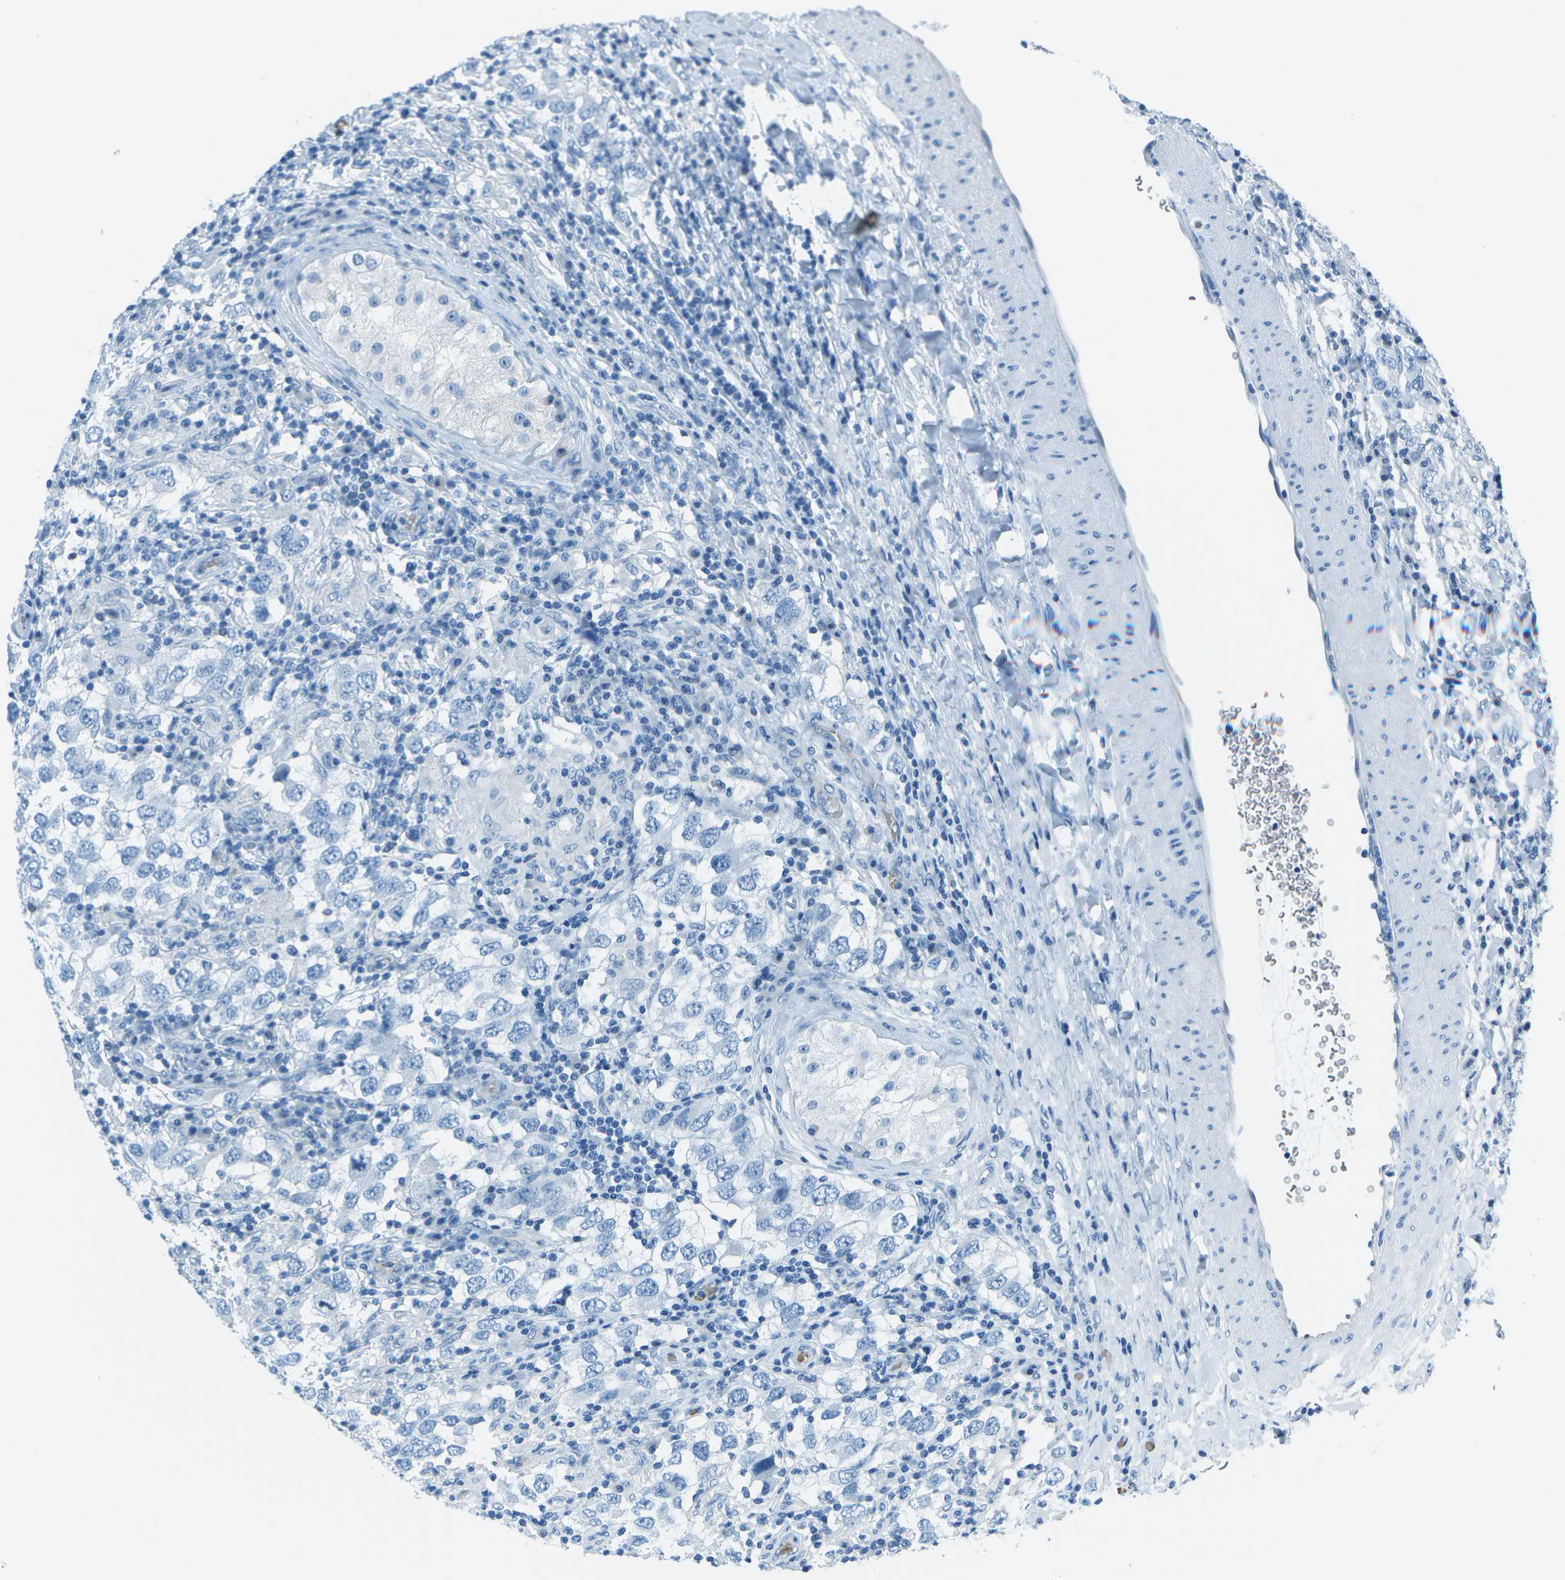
{"staining": {"intensity": "negative", "quantity": "none", "location": "none"}, "tissue": "testis cancer", "cell_type": "Tumor cells", "image_type": "cancer", "snomed": [{"axis": "morphology", "description": "Carcinoma, Embryonal, NOS"}, {"axis": "topography", "description": "Testis"}], "caption": "There is no significant staining in tumor cells of embryonal carcinoma (testis). The staining is performed using DAB (3,3'-diaminobenzidine) brown chromogen with nuclei counter-stained in using hematoxylin.", "gene": "ASL", "patient": {"sex": "male", "age": 21}}